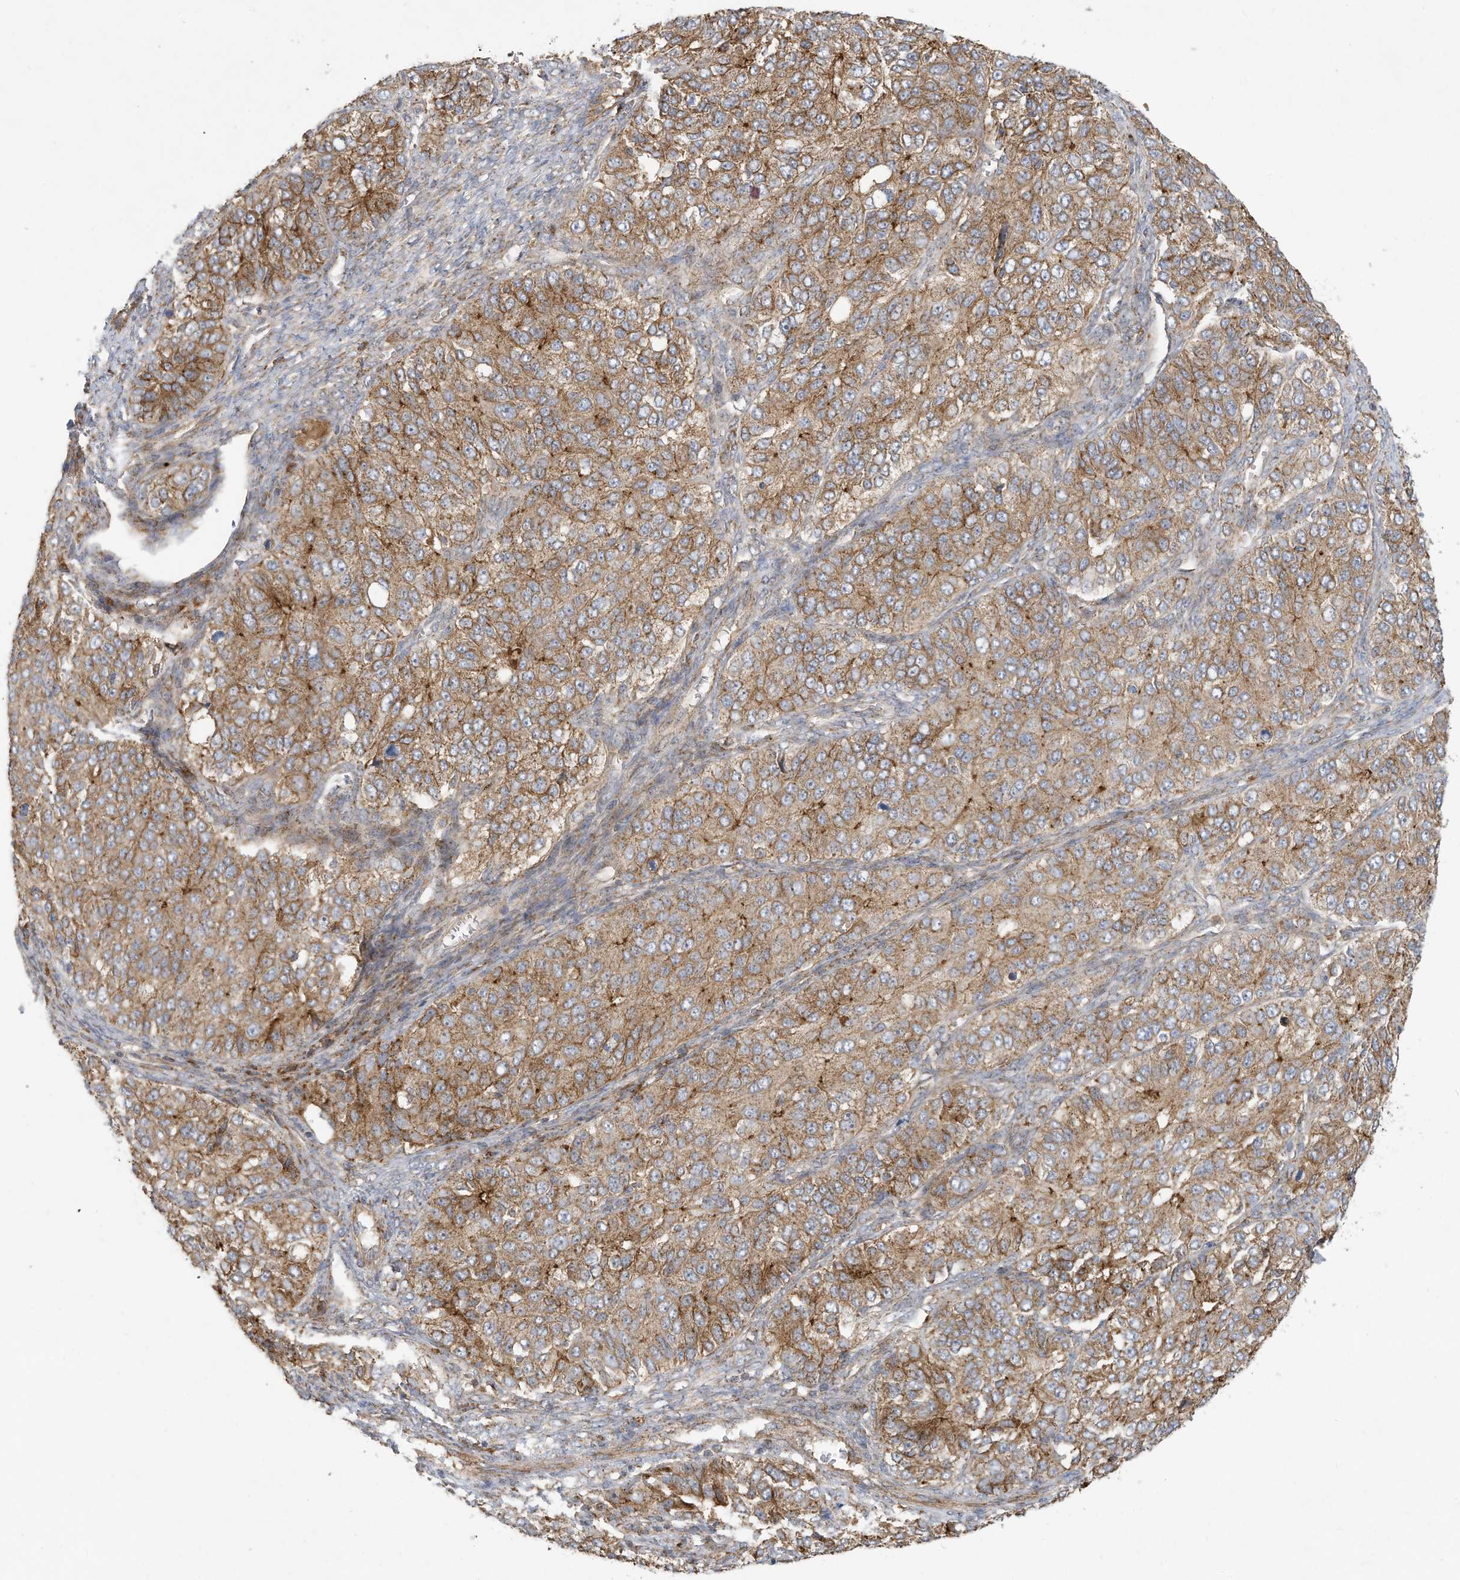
{"staining": {"intensity": "moderate", "quantity": ">75%", "location": "cytoplasmic/membranous"}, "tissue": "ovarian cancer", "cell_type": "Tumor cells", "image_type": "cancer", "snomed": [{"axis": "morphology", "description": "Carcinoma, endometroid"}, {"axis": "topography", "description": "Ovary"}], "caption": "Ovarian endometroid carcinoma stained with immunohistochemistry (IHC) demonstrates moderate cytoplasmic/membranous staining in approximately >75% of tumor cells.", "gene": "C2orf74", "patient": {"sex": "female", "age": 51}}